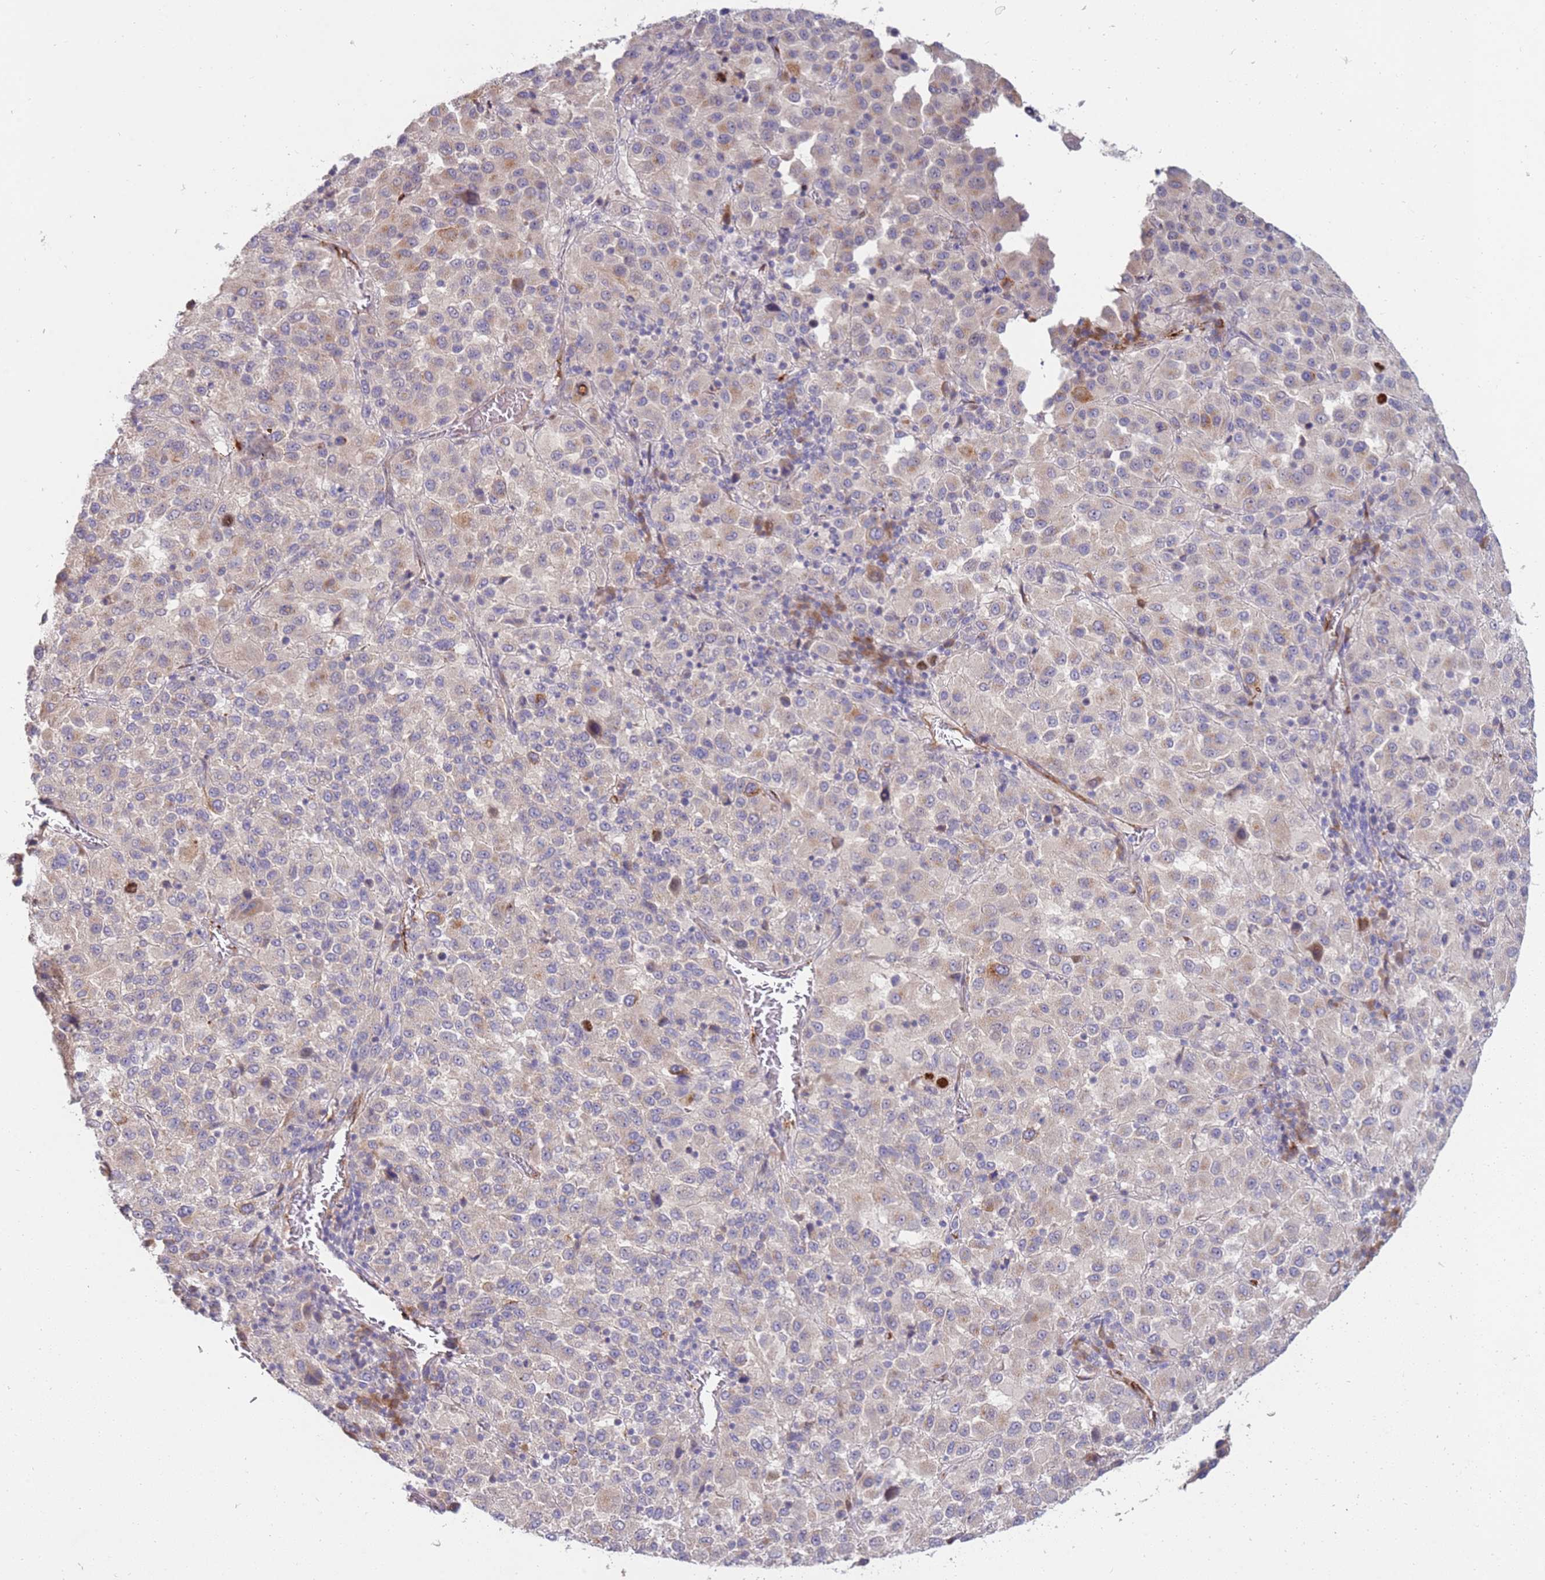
{"staining": {"intensity": "negative", "quantity": "none", "location": "none"}, "tissue": "melanoma", "cell_type": "Tumor cells", "image_type": "cancer", "snomed": [{"axis": "morphology", "description": "Malignant melanoma, Metastatic site"}, {"axis": "topography", "description": "Lung"}], "caption": "Image shows no protein expression in tumor cells of malignant melanoma (metastatic site) tissue.", "gene": "NMUR2", "patient": {"sex": "male", "age": 64}}